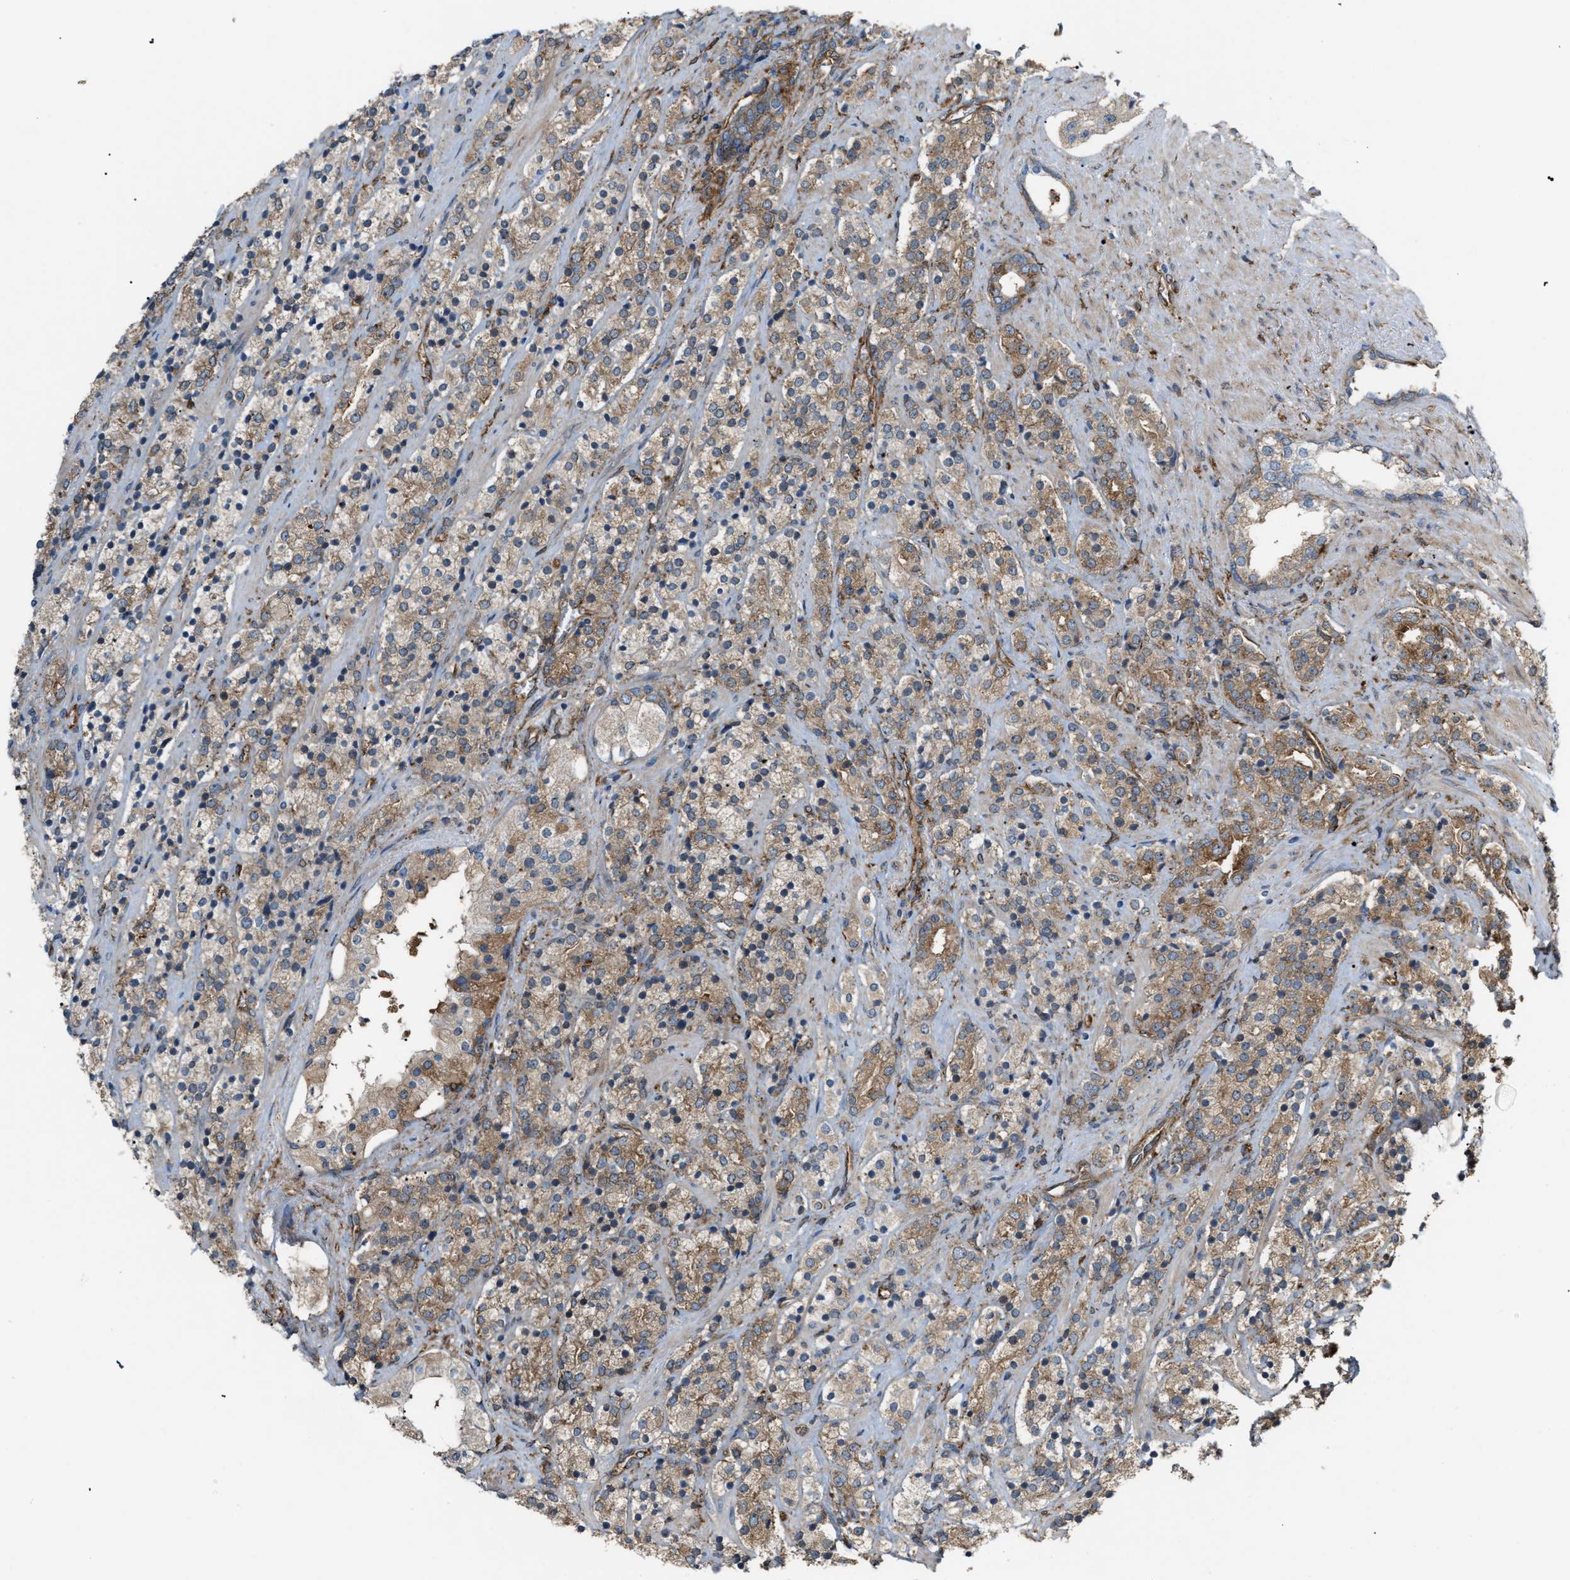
{"staining": {"intensity": "moderate", "quantity": ">75%", "location": "cytoplasmic/membranous"}, "tissue": "prostate cancer", "cell_type": "Tumor cells", "image_type": "cancer", "snomed": [{"axis": "morphology", "description": "Adenocarcinoma, High grade"}, {"axis": "topography", "description": "Prostate"}], "caption": "Moderate cytoplasmic/membranous positivity is identified in approximately >75% of tumor cells in prostate cancer (adenocarcinoma (high-grade)).", "gene": "PICALM", "patient": {"sex": "male", "age": 71}}